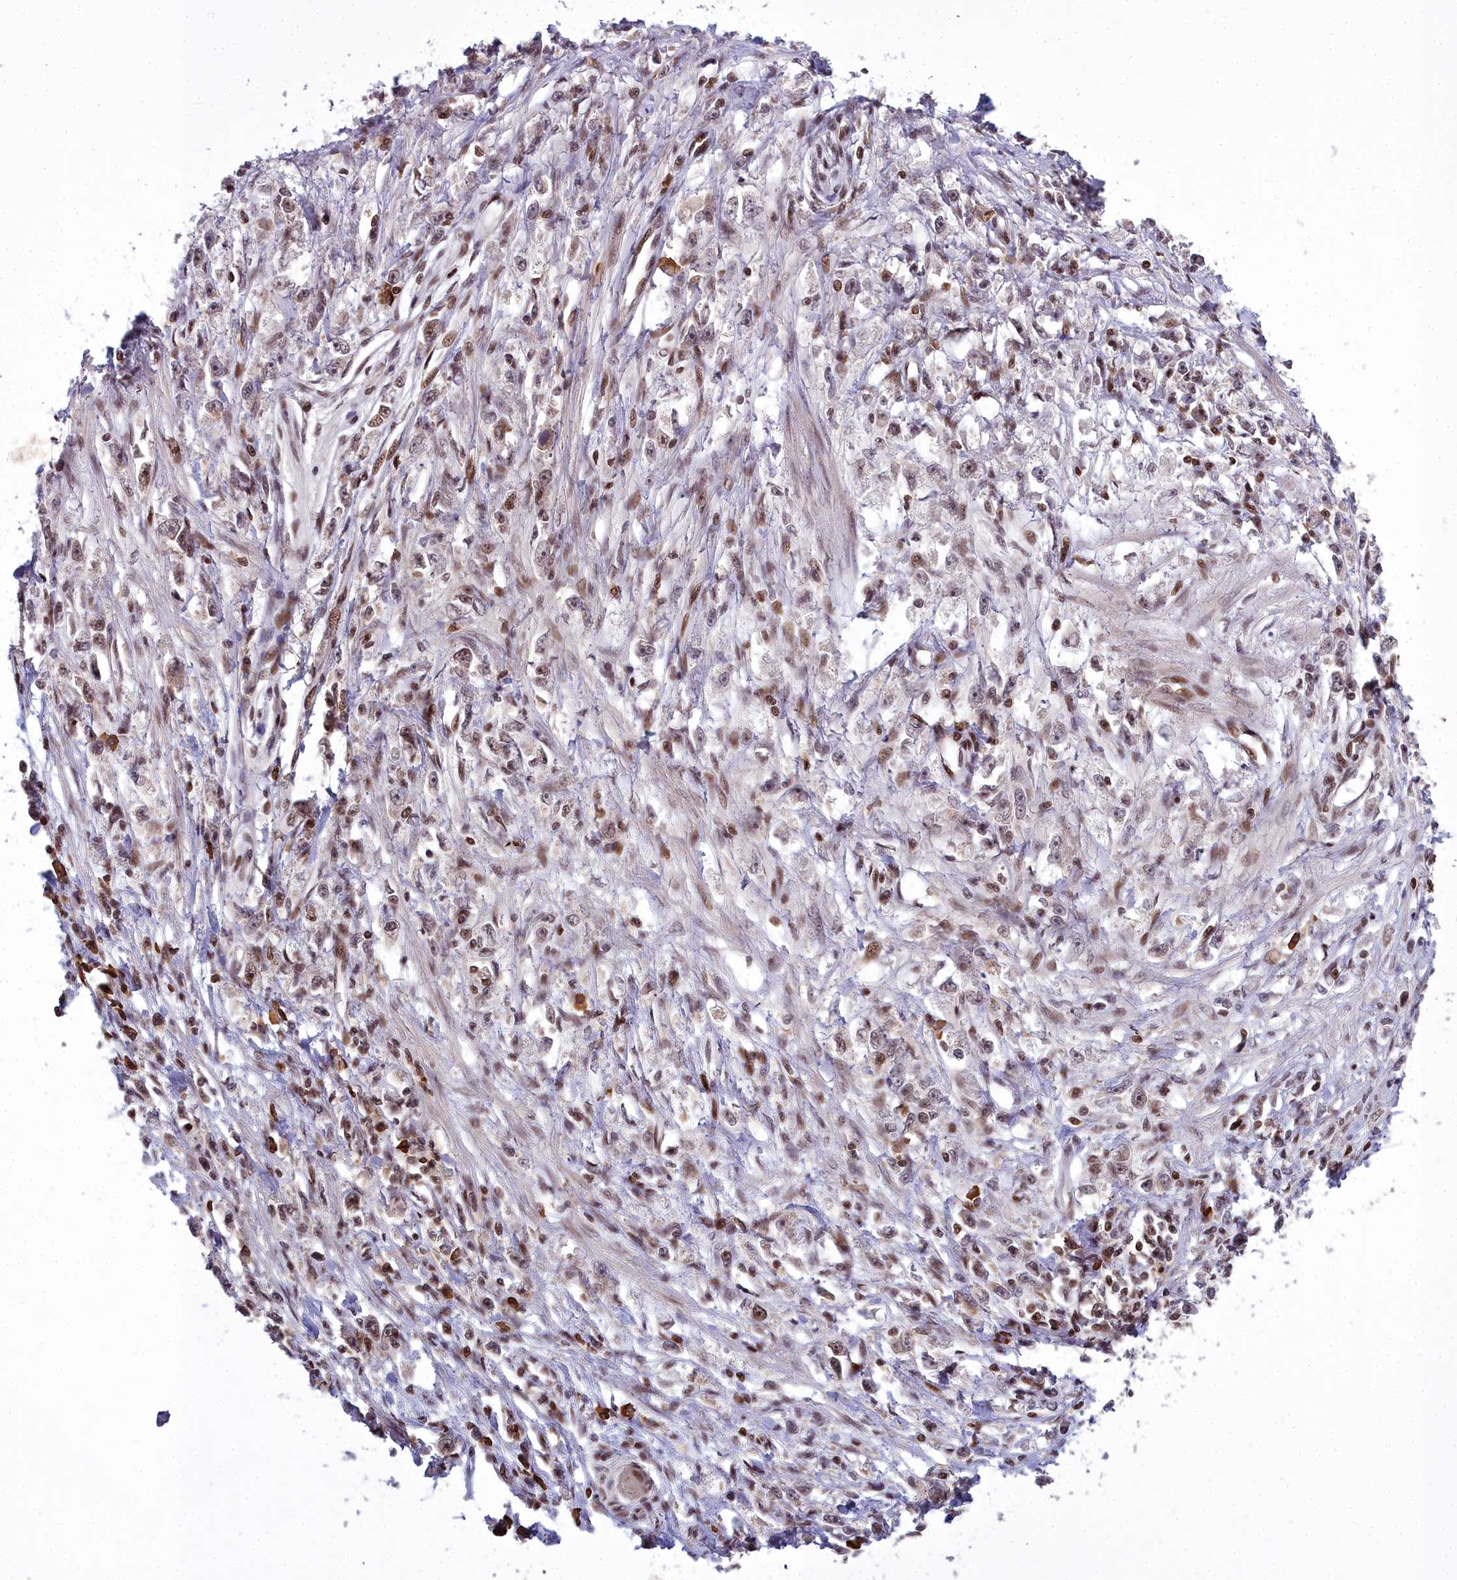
{"staining": {"intensity": "moderate", "quantity": ">75%", "location": "nuclear"}, "tissue": "stomach cancer", "cell_type": "Tumor cells", "image_type": "cancer", "snomed": [{"axis": "morphology", "description": "Adenocarcinoma, NOS"}, {"axis": "topography", "description": "Stomach"}], "caption": "Stomach adenocarcinoma stained with a brown dye shows moderate nuclear positive positivity in approximately >75% of tumor cells.", "gene": "GMEB1", "patient": {"sex": "female", "age": 59}}